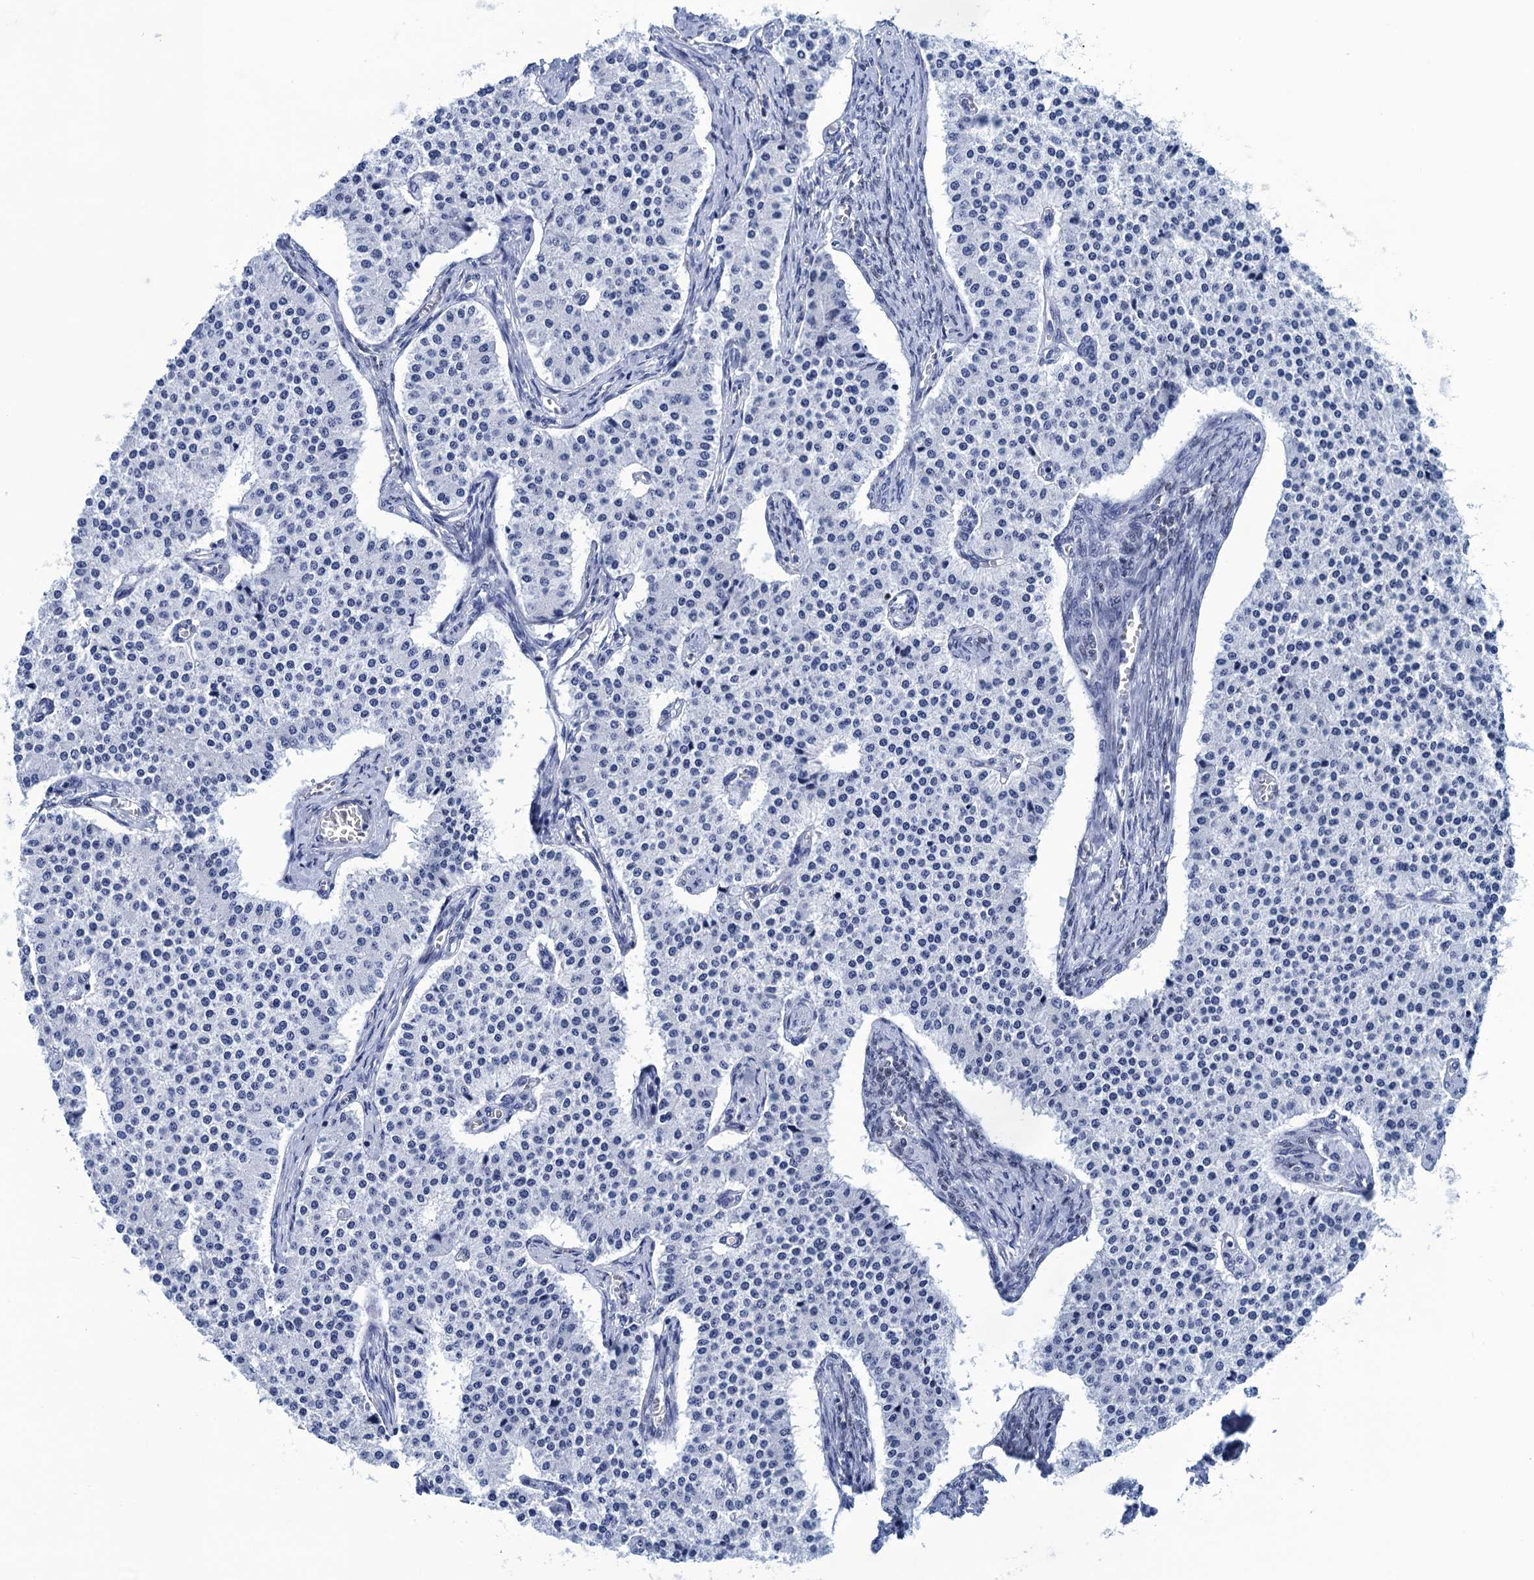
{"staining": {"intensity": "negative", "quantity": "none", "location": "none"}, "tissue": "carcinoid", "cell_type": "Tumor cells", "image_type": "cancer", "snomed": [{"axis": "morphology", "description": "Carcinoid, malignant, NOS"}, {"axis": "topography", "description": "Colon"}], "caption": "DAB immunohistochemical staining of human carcinoid reveals no significant staining in tumor cells.", "gene": "METTL25", "patient": {"sex": "female", "age": 52}}